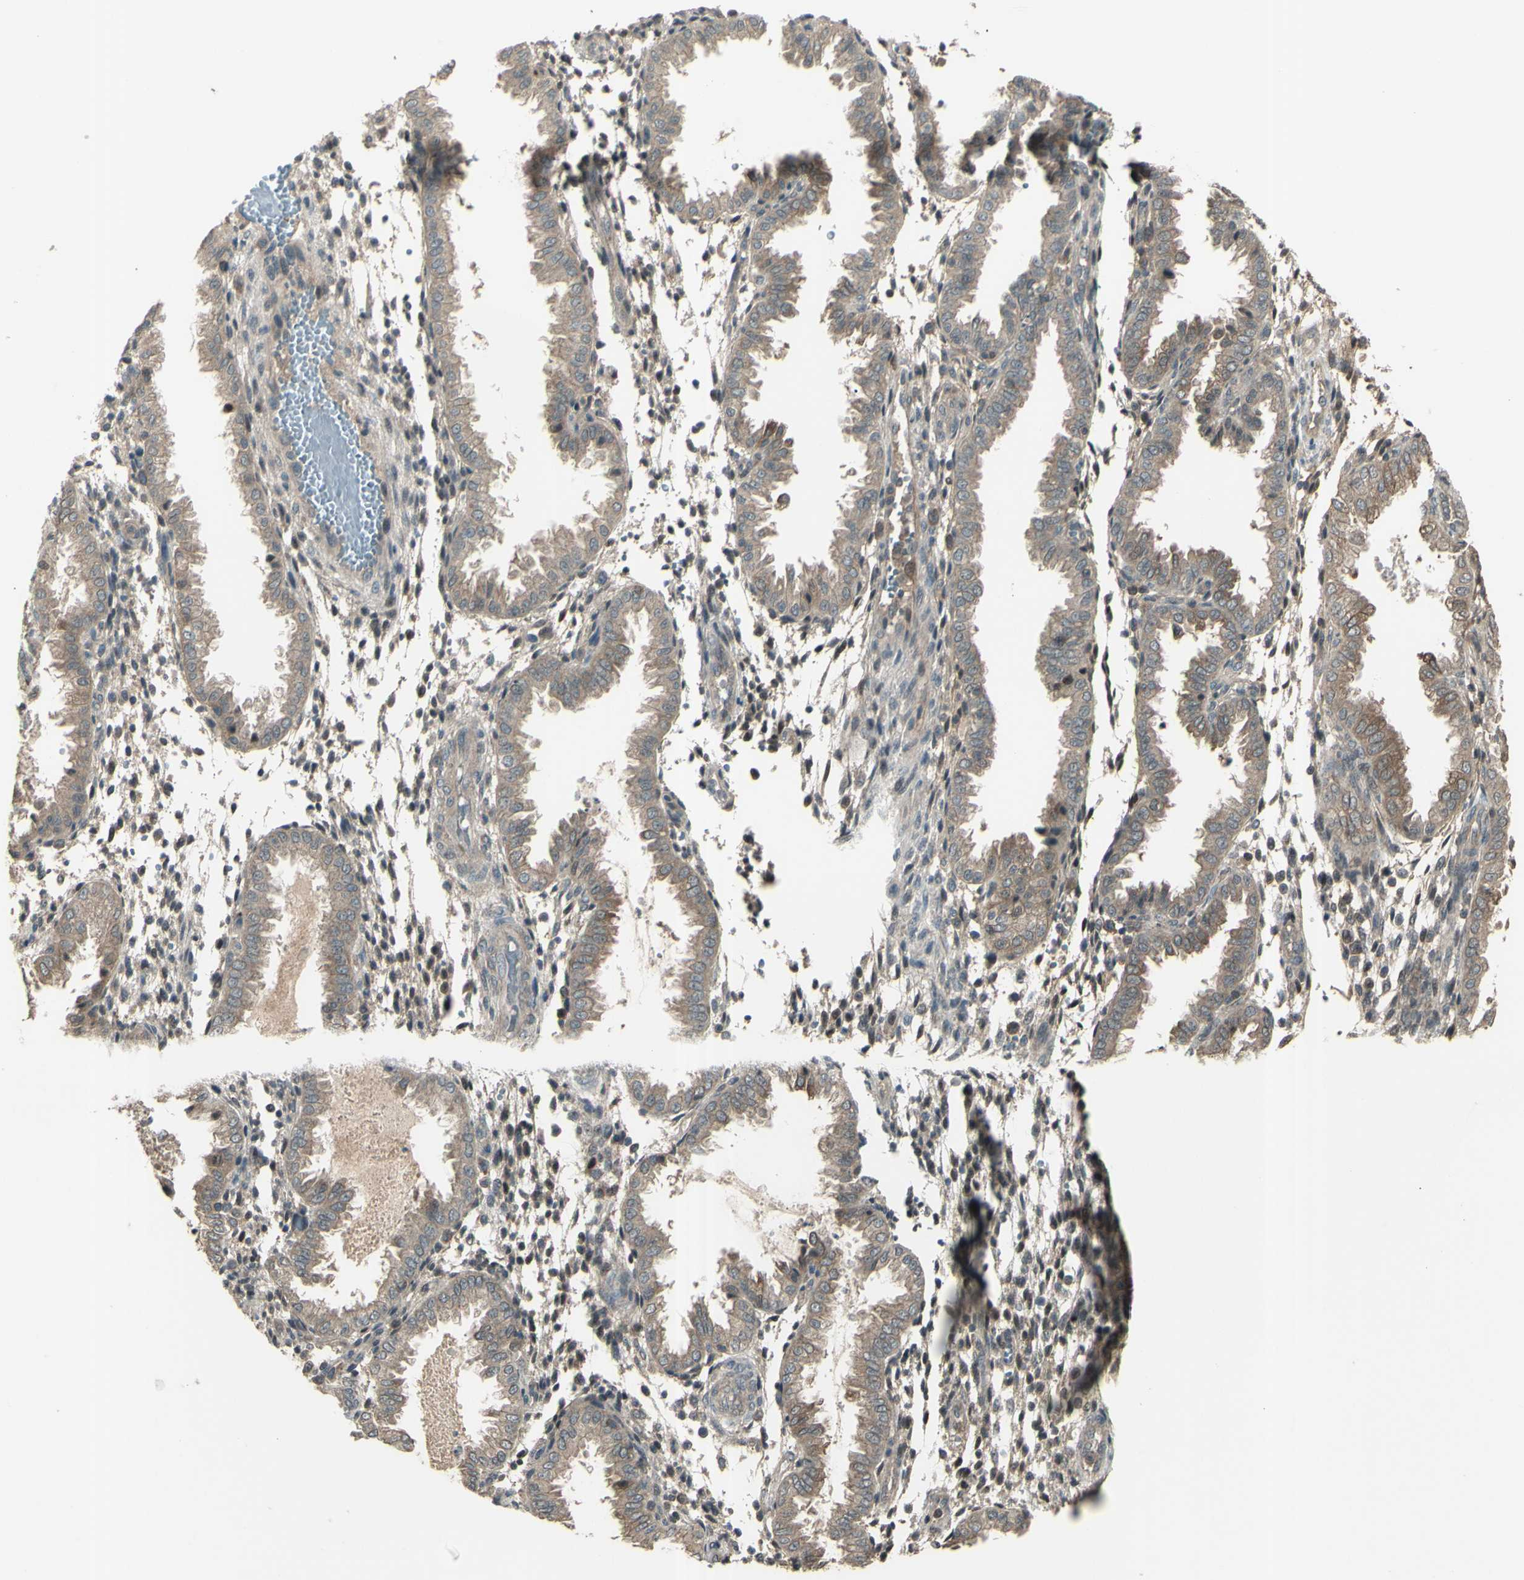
{"staining": {"intensity": "moderate", "quantity": ">75%", "location": "cytoplasmic/membranous"}, "tissue": "endometrium", "cell_type": "Cells in endometrial stroma", "image_type": "normal", "snomed": [{"axis": "morphology", "description": "Normal tissue, NOS"}, {"axis": "topography", "description": "Endometrium"}], "caption": "Protein expression analysis of benign human endometrium reveals moderate cytoplasmic/membranous positivity in approximately >75% of cells in endometrial stroma. (Stains: DAB (3,3'-diaminobenzidine) in brown, nuclei in blue, Microscopy: brightfield microscopy at high magnification).", "gene": "GNAS", "patient": {"sex": "female", "age": 33}}